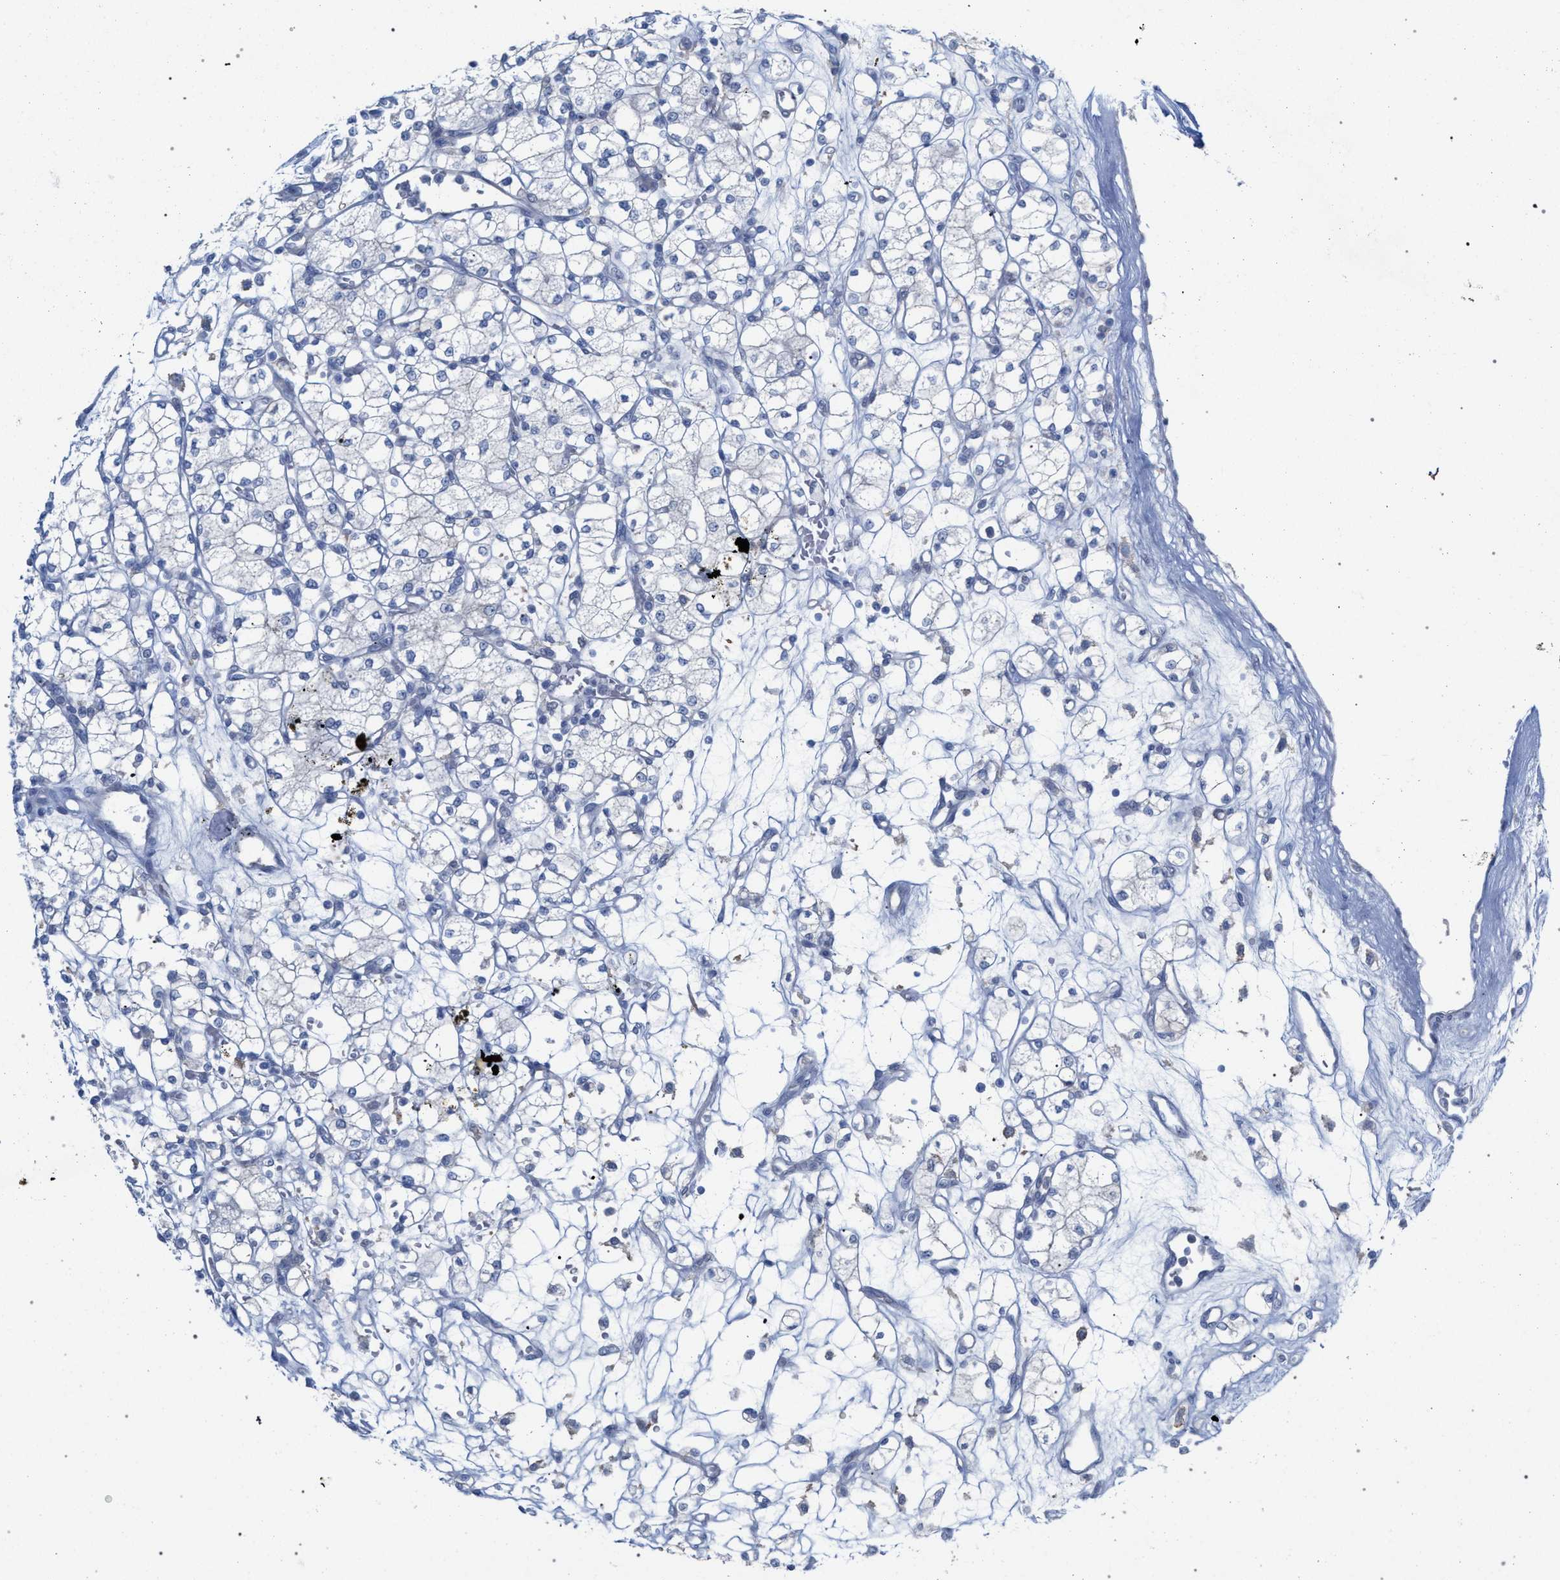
{"staining": {"intensity": "negative", "quantity": "none", "location": "none"}, "tissue": "renal cancer", "cell_type": "Tumor cells", "image_type": "cancer", "snomed": [{"axis": "morphology", "description": "Adenocarcinoma, NOS"}, {"axis": "topography", "description": "Kidney"}], "caption": "Histopathology image shows no protein staining in tumor cells of renal cancer (adenocarcinoma) tissue. The staining is performed using DAB (3,3'-diaminobenzidine) brown chromogen with nuclei counter-stained in using hematoxylin.", "gene": "FHOD3", "patient": {"sex": "male", "age": 77}}